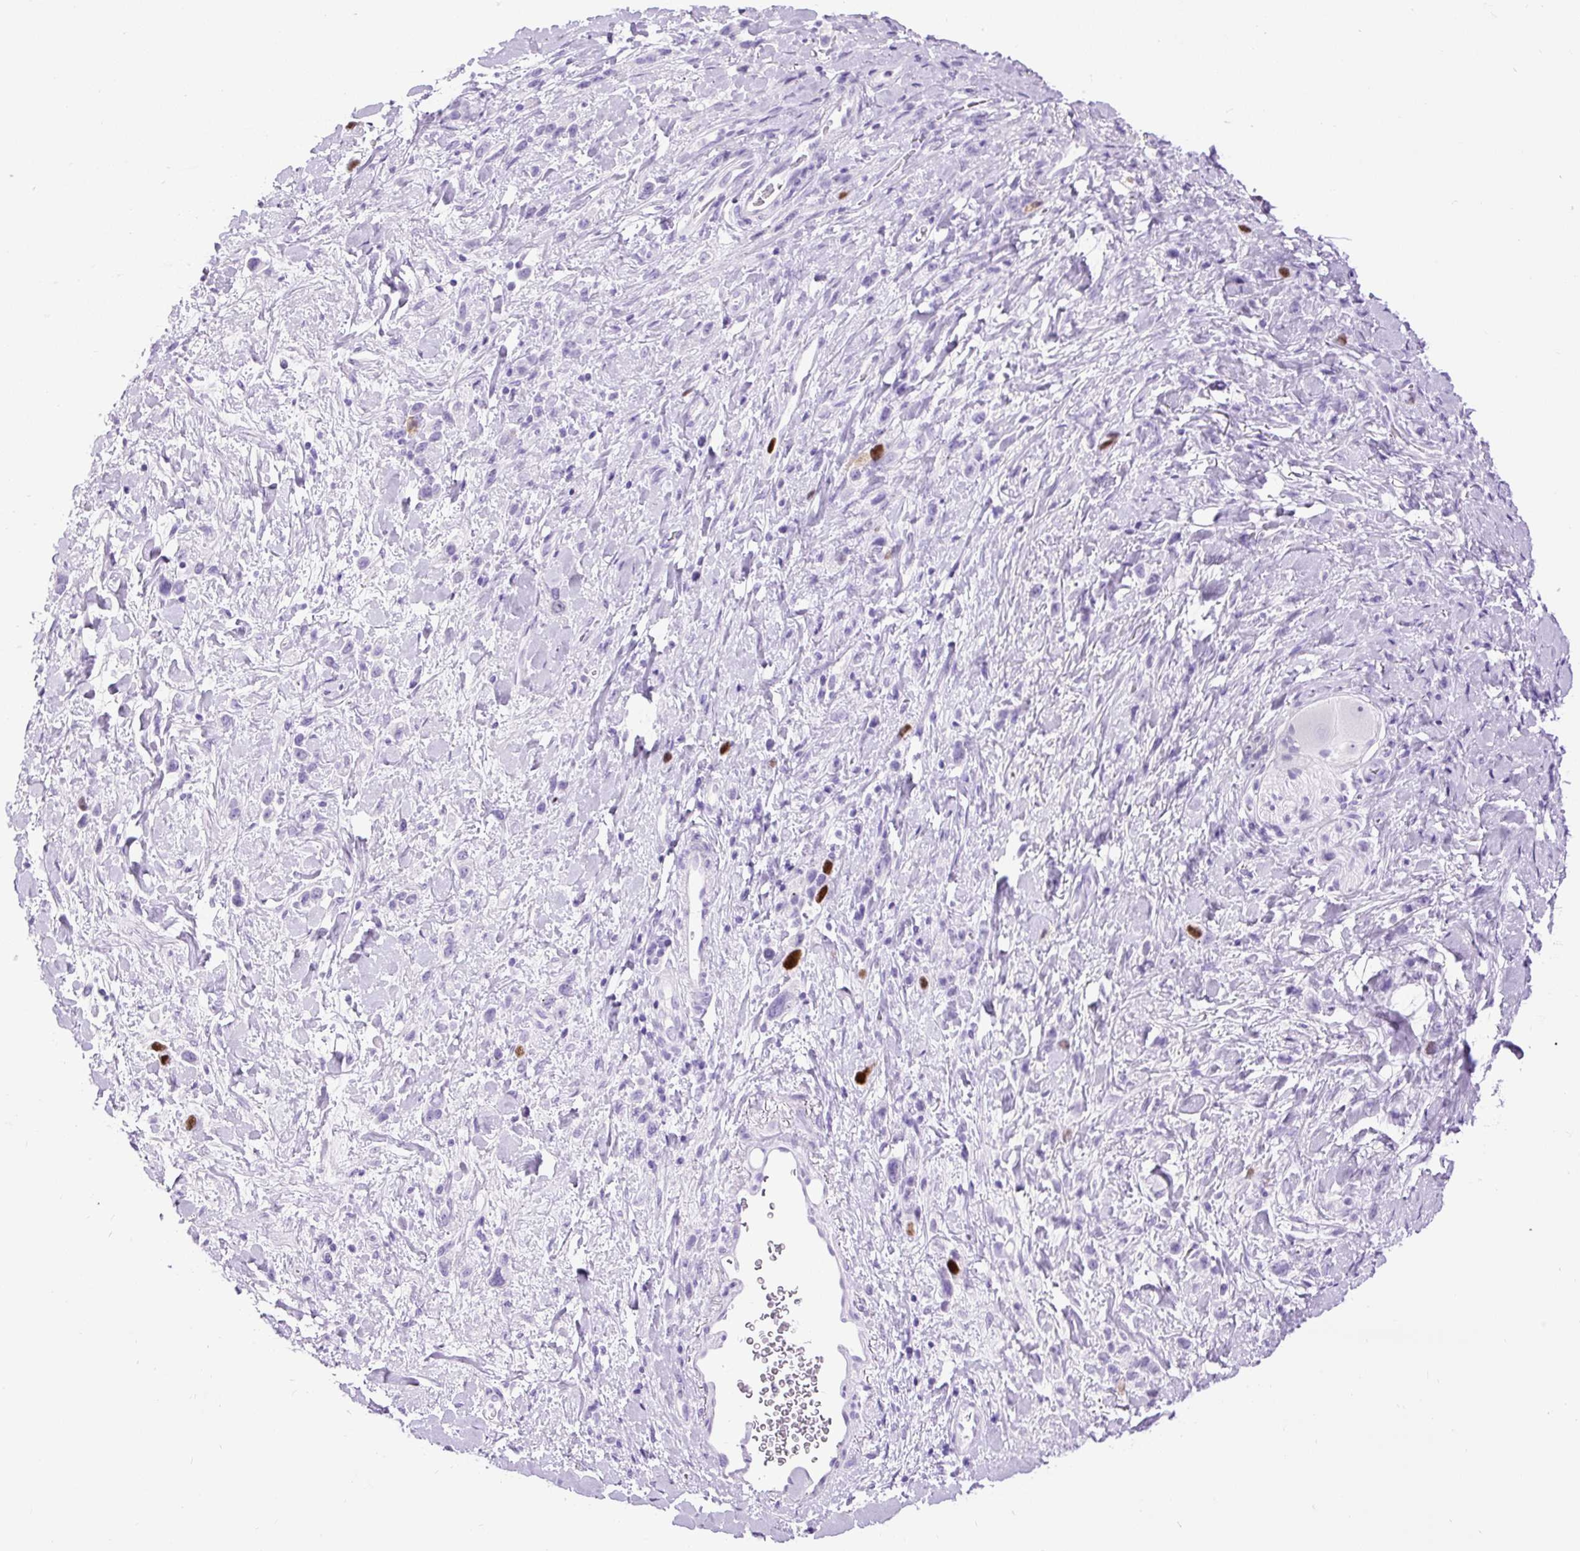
{"staining": {"intensity": "negative", "quantity": "none", "location": "none"}, "tissue": "stomach cancer", "cell_type": "Tumor cells", "image_type": "cancer", "snomed": [{"axis": "morphology", "description": "Adenocarcinoma, NOS"}, {"axis": "topography", "description": "Stomach"}], "caption": "Stomach cancer was stained to show a protein in brown. There is no significant expression in tumor cells.", "gene": "RACGAP1", "patient": {"sex": "female", "age": 65}}